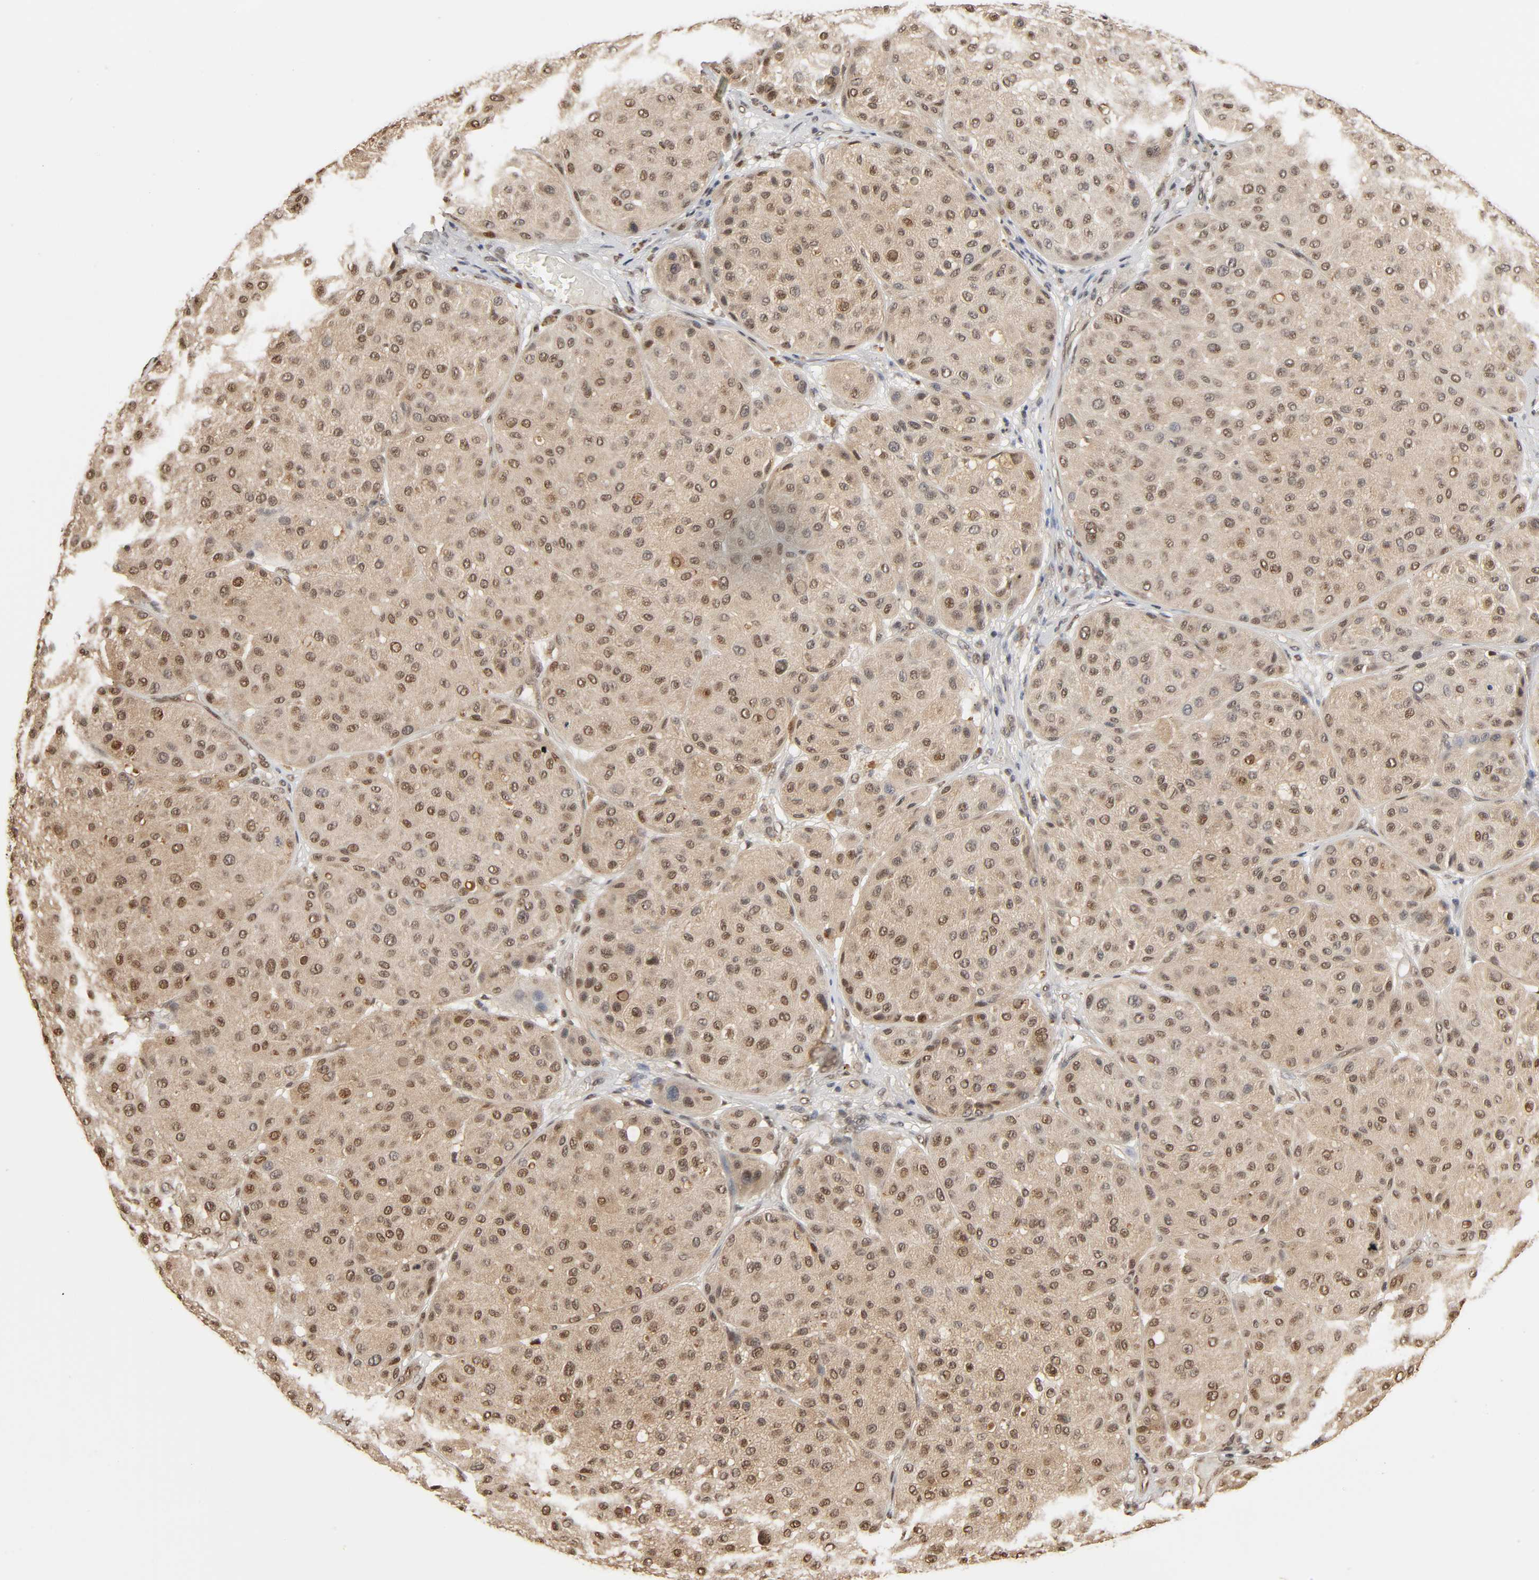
{"staining": {"intensity": "moderate", "quantity": "25%-75%", "location": "nuclear"}, "tissue": "melanoma", "cell_type": "Tumor cells", "image_type": "cancer", "snomed": [{"axis": "morphology", "description": "Normal tissue, NOS"}, {"axis": "morphology", "description": "Malignant melanoma, Metastatic site"}, {"axis": "topography", "description": "Skin"}], "caption": "Immunohistochemistry (IHC) histopathology image of neoplastic tissue: human malignant melanoma (metastatic site) stained using IHC reveals medium levels of moderate protein expression localized specifically in the nuclear of tumor cells, appearing as a nuclear brown color.", "gene": "UBC", "patient": {"sex": "male", "age": 41}}